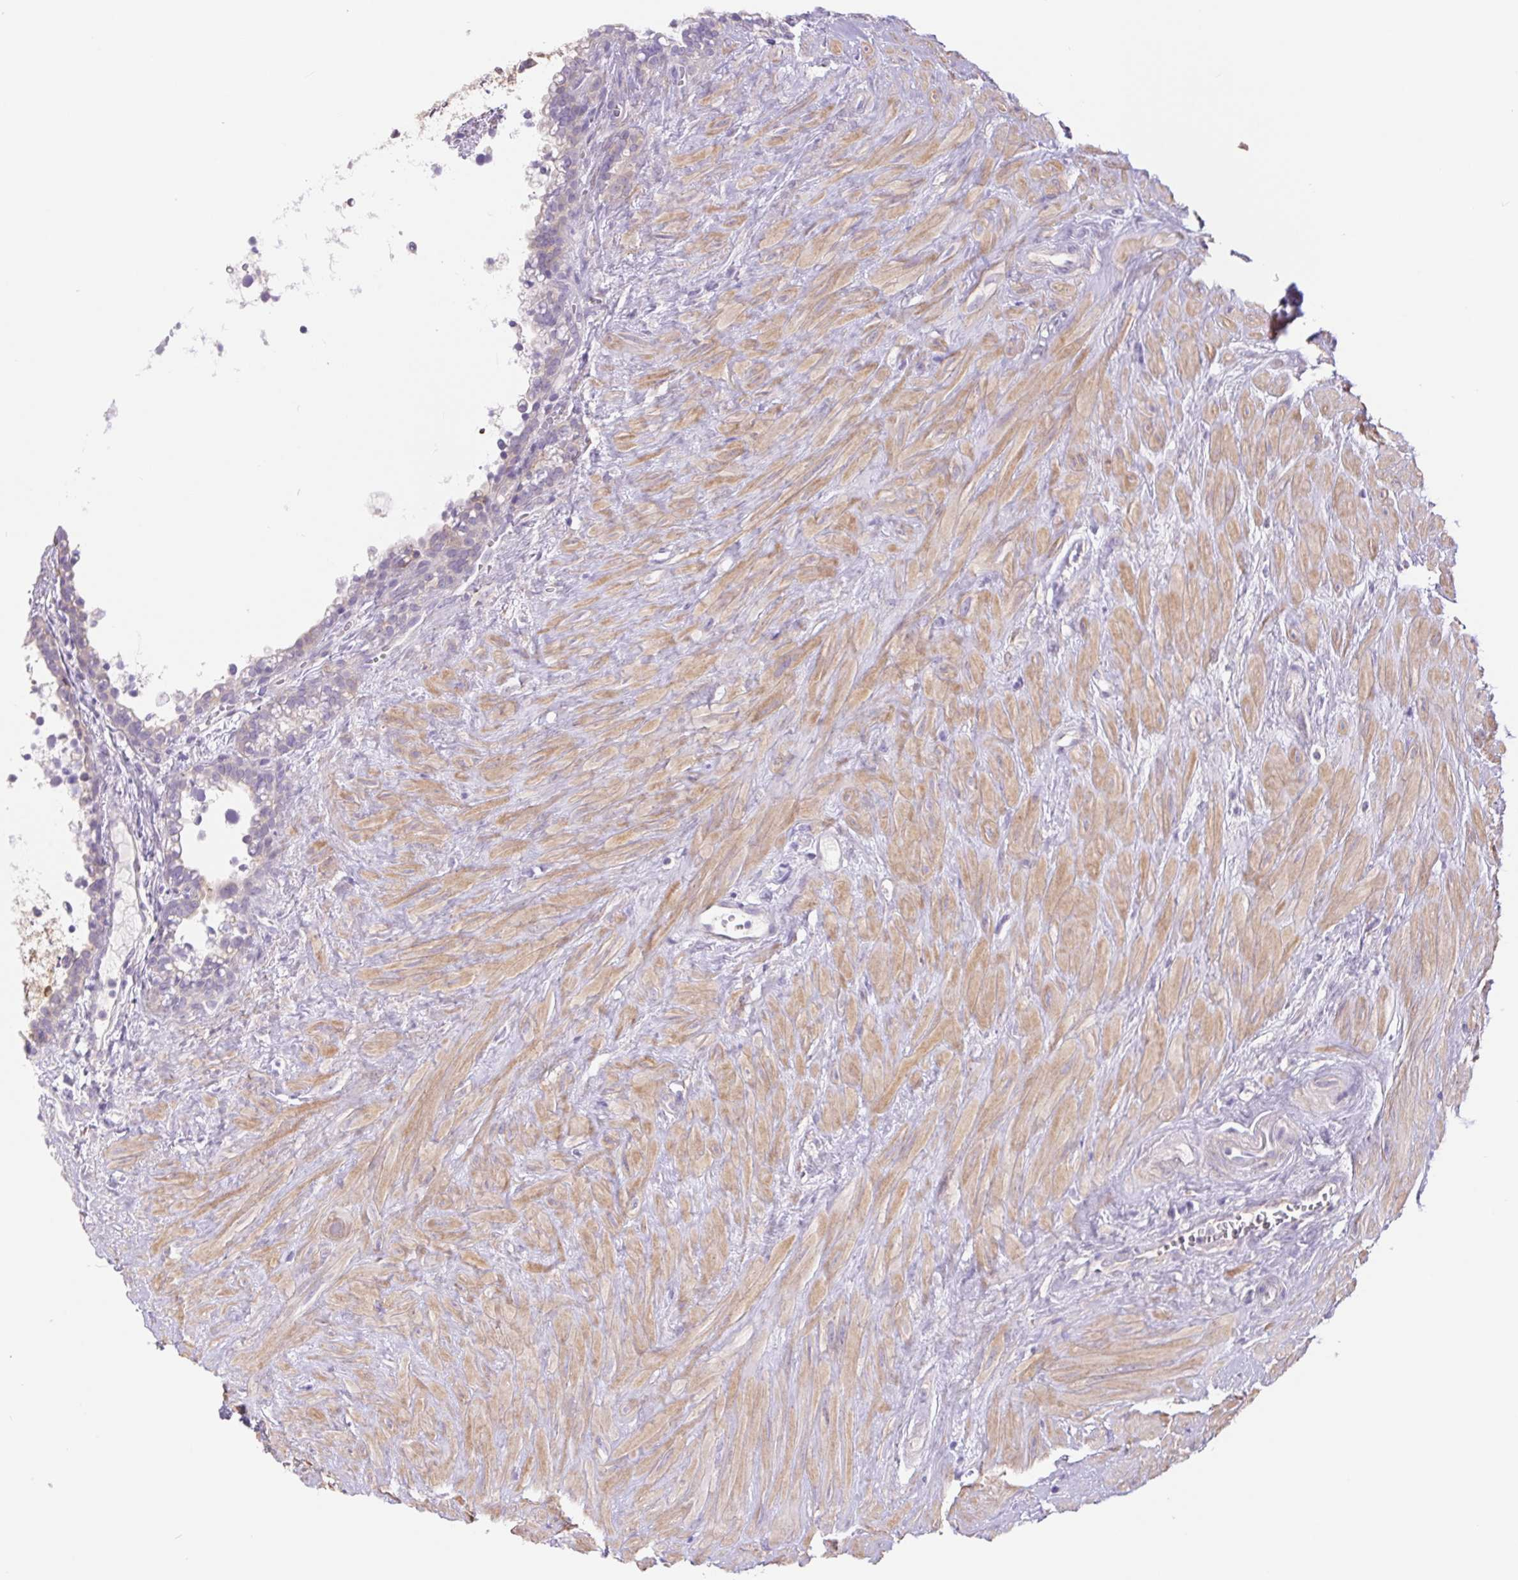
{"staining": {"intensity": "weak", "quantity": "25%-75%", "location": "cytoplasmic/membranous"}, "tissue": "seminal vesicle", "cell_type": "Glandular cells", "image_type": "normal", "snomed": [{"axis": "morphology", "description": "Normal tissue, NOS"}, {"axis": "topography", "description": "Seminal veicle"}], "caption": "Immunohistochemistry (DAB) staining of benign human seminal vesicle shows weak cytoplasmic/membranous protein expression in approximately 25%-75% of glandular cells.", "gene": "DYNC2LI1", "patient": {"sex": "male", "age": 76}}